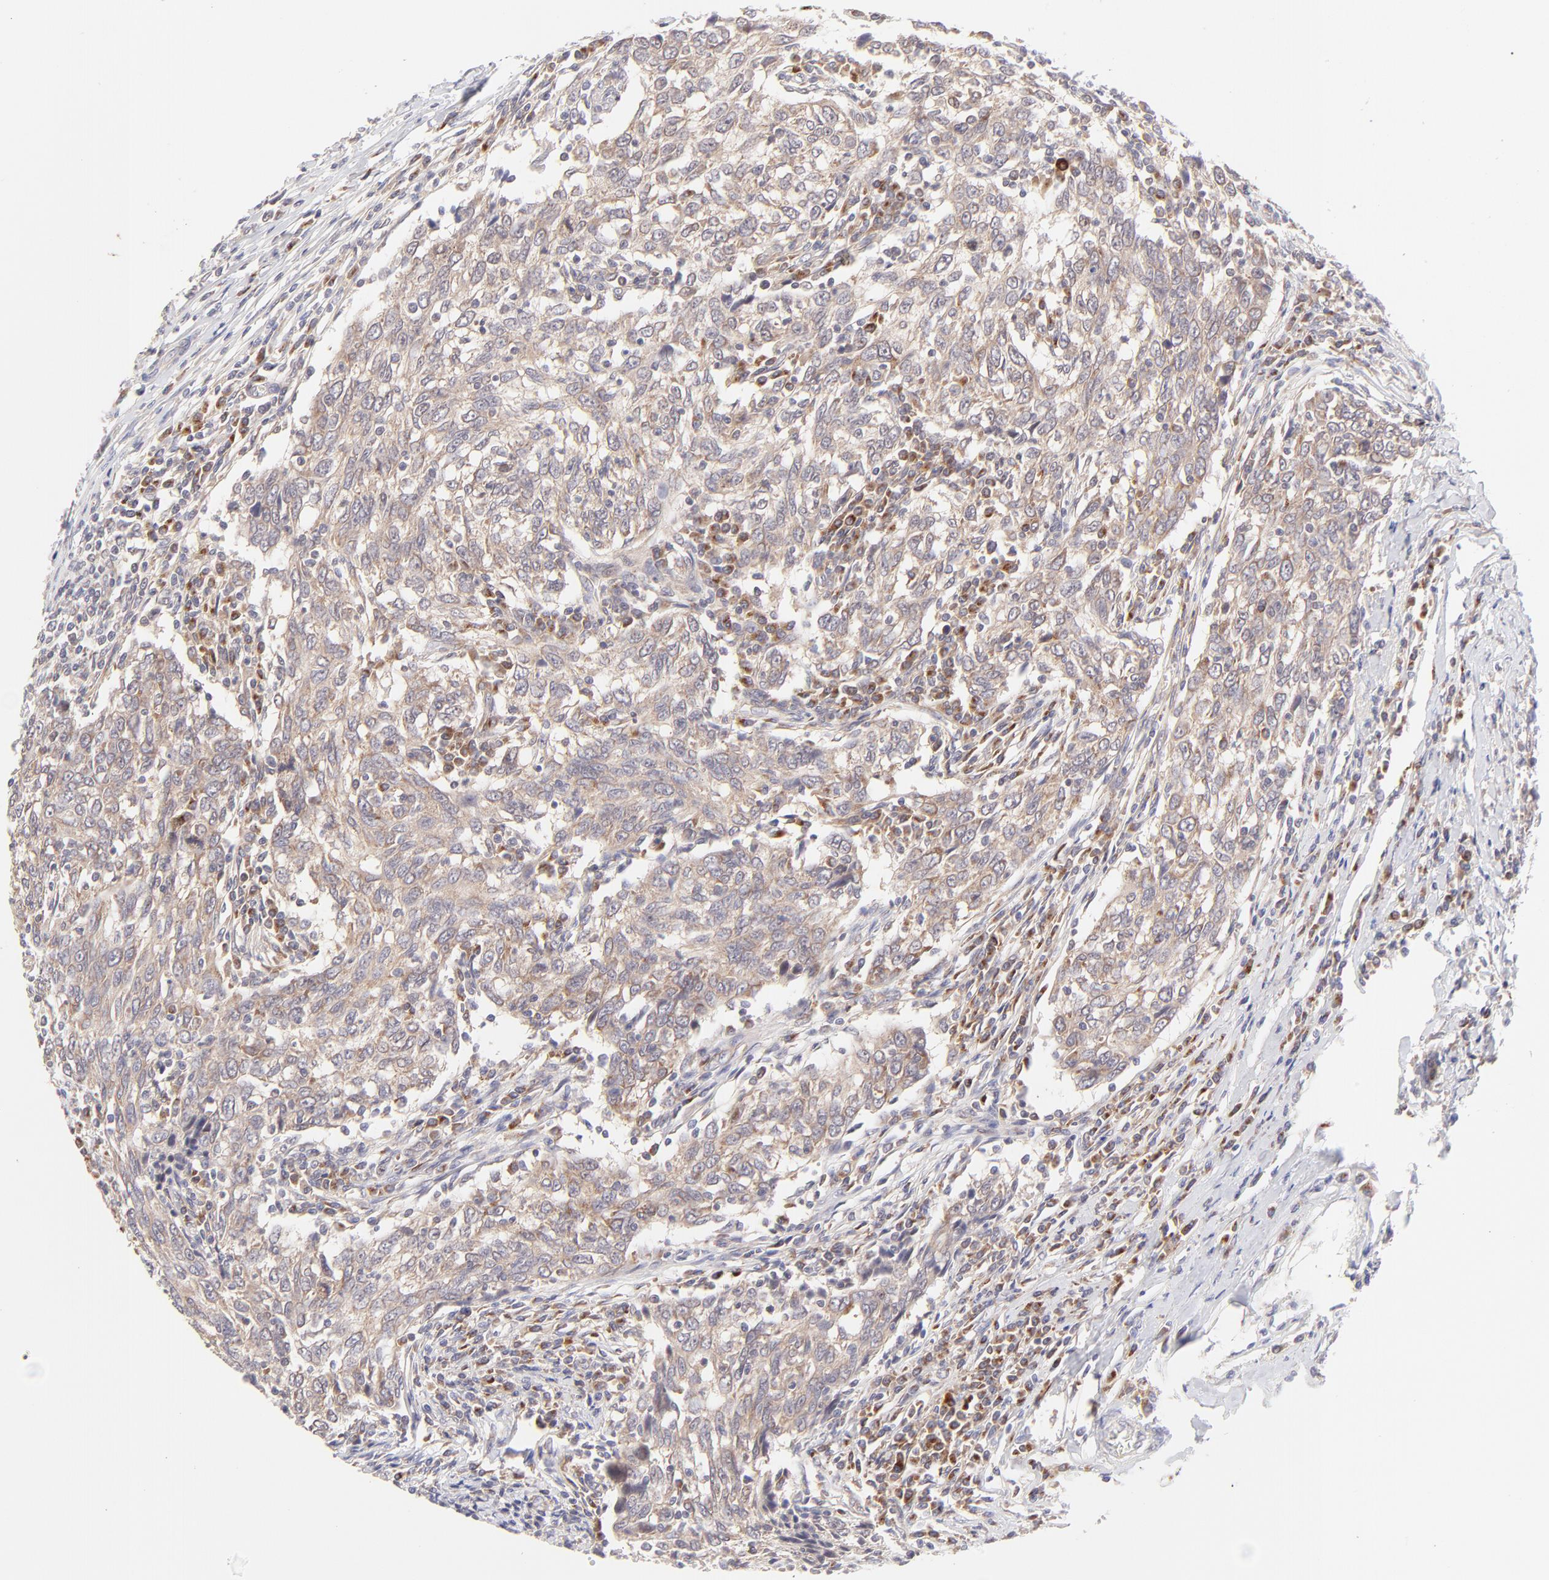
{"staining": {"intensity": "moderate", "quantity": ">75%", "location": "cytoplasmic/membranous"}, "tissue": "breast cancer", "cell_type": "Tumor cells", "image_type": "cancer", "snomed": [{"axis": "morphology", "description": "Duct carcinoma"}, {"axis": "topography", "description": "Breast"}], "caption": "Breast cancer (infiltrating ductal carcinoma) tissue demonstrates moderate cytoplasmic/membranous staining in about >75% of tumor cells, visualized by immunohistochemistry.", "gene": "TNRC6B", "patient": {"sex": "female", "age": 50}}